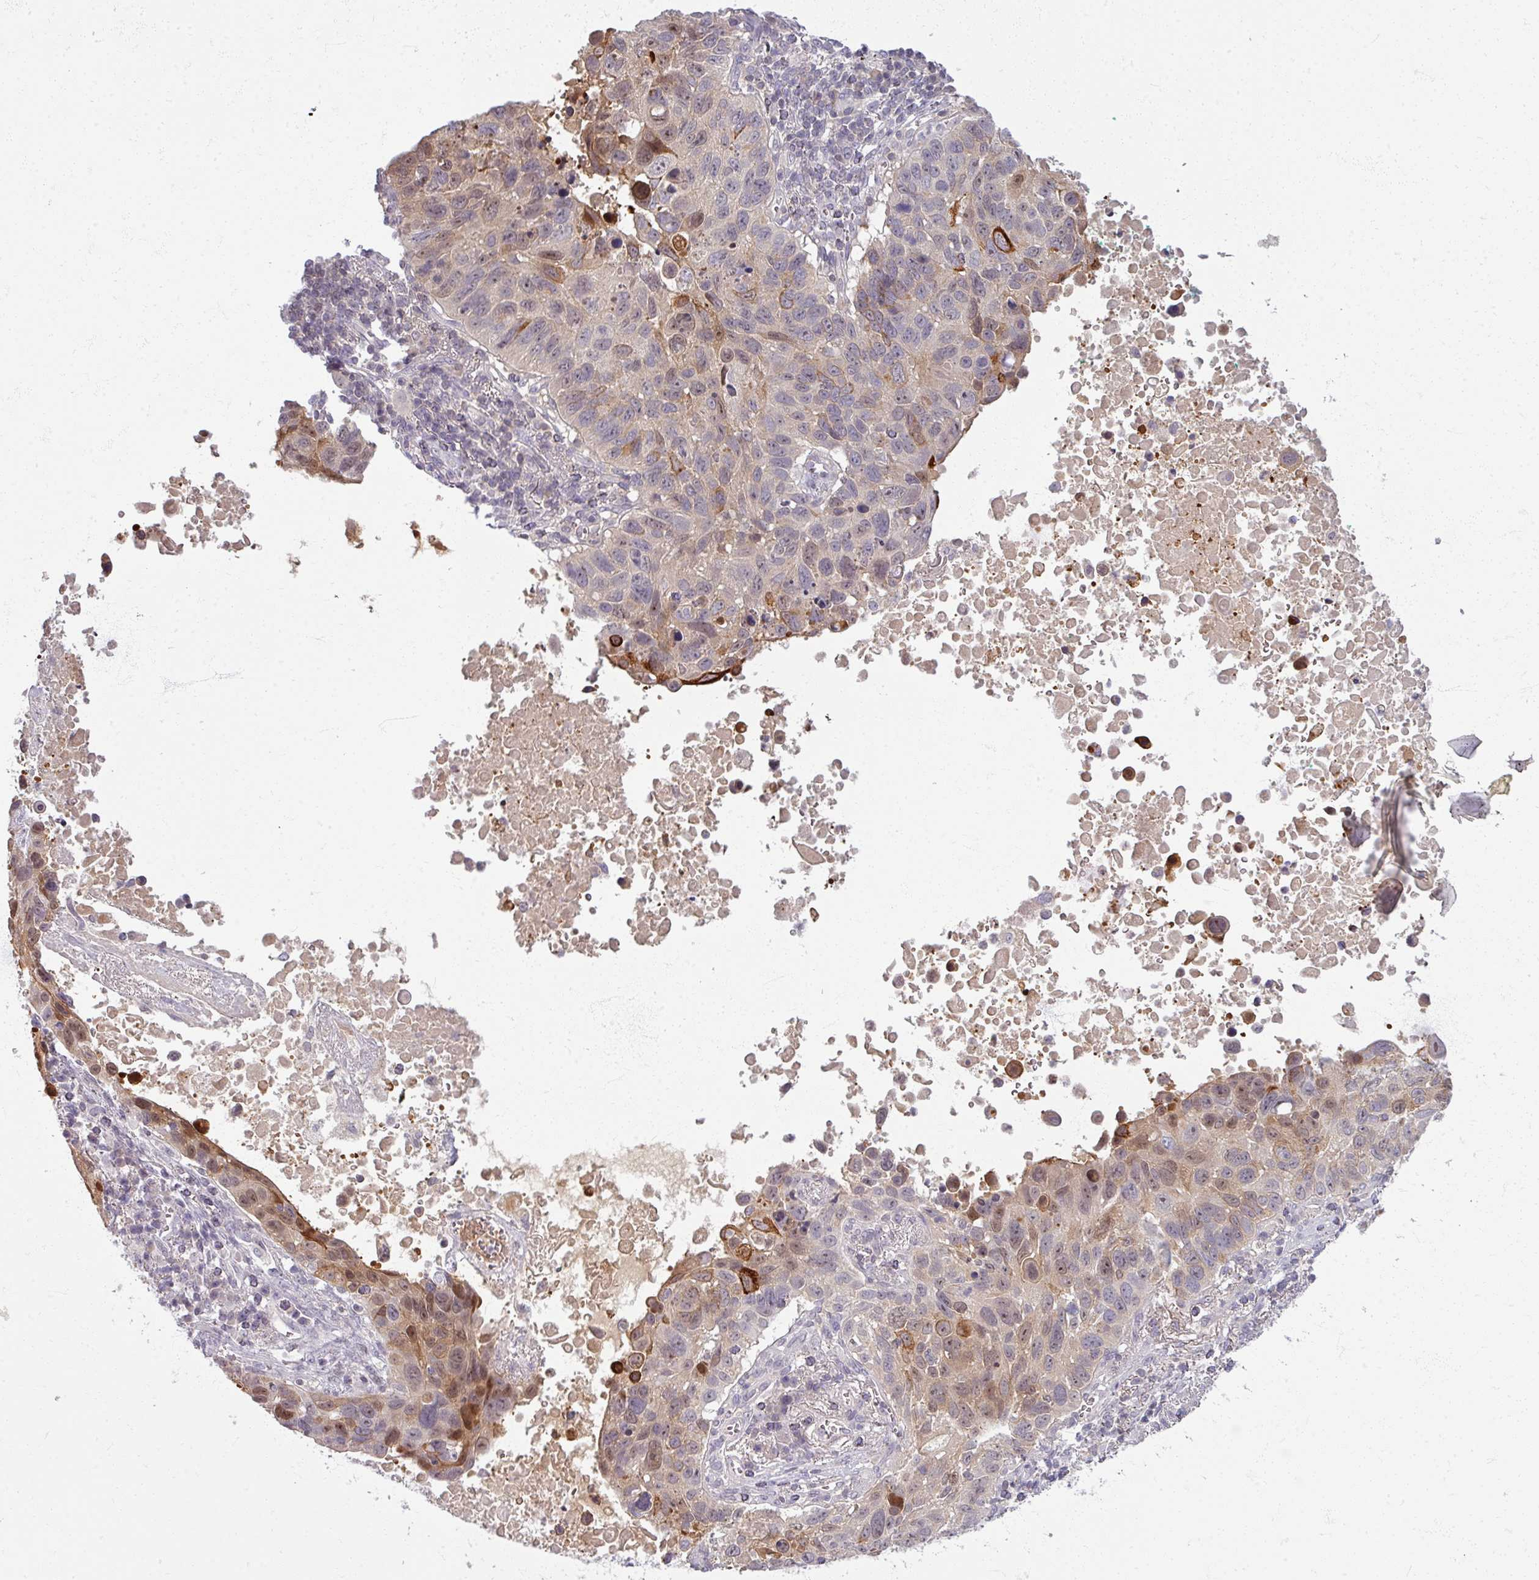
{"staining": {"intensity": "moderate", "quantity": "<25%", "location": "cytoplasmic/membranous,nuclear"}, "tissue": "lung cancer", "cell_type": "Tumor cells", "image_type": "cancer", "snomed": [{"axis": "morphology", "description": "Squamous cell carcinoma, NOS"}, {"axis": "topography", "description": "Lung"}], "caption": "Immunohistochemistry (IHC) of human lung cancer (squamous cell carcinoma) demonstrates low levels of moderate cytoplasmic/membranous and nuclear positivity in approximately <25% of tumor cells.", "gene": "TTLL7", "patient": {"sex": "male", "age": 66}}